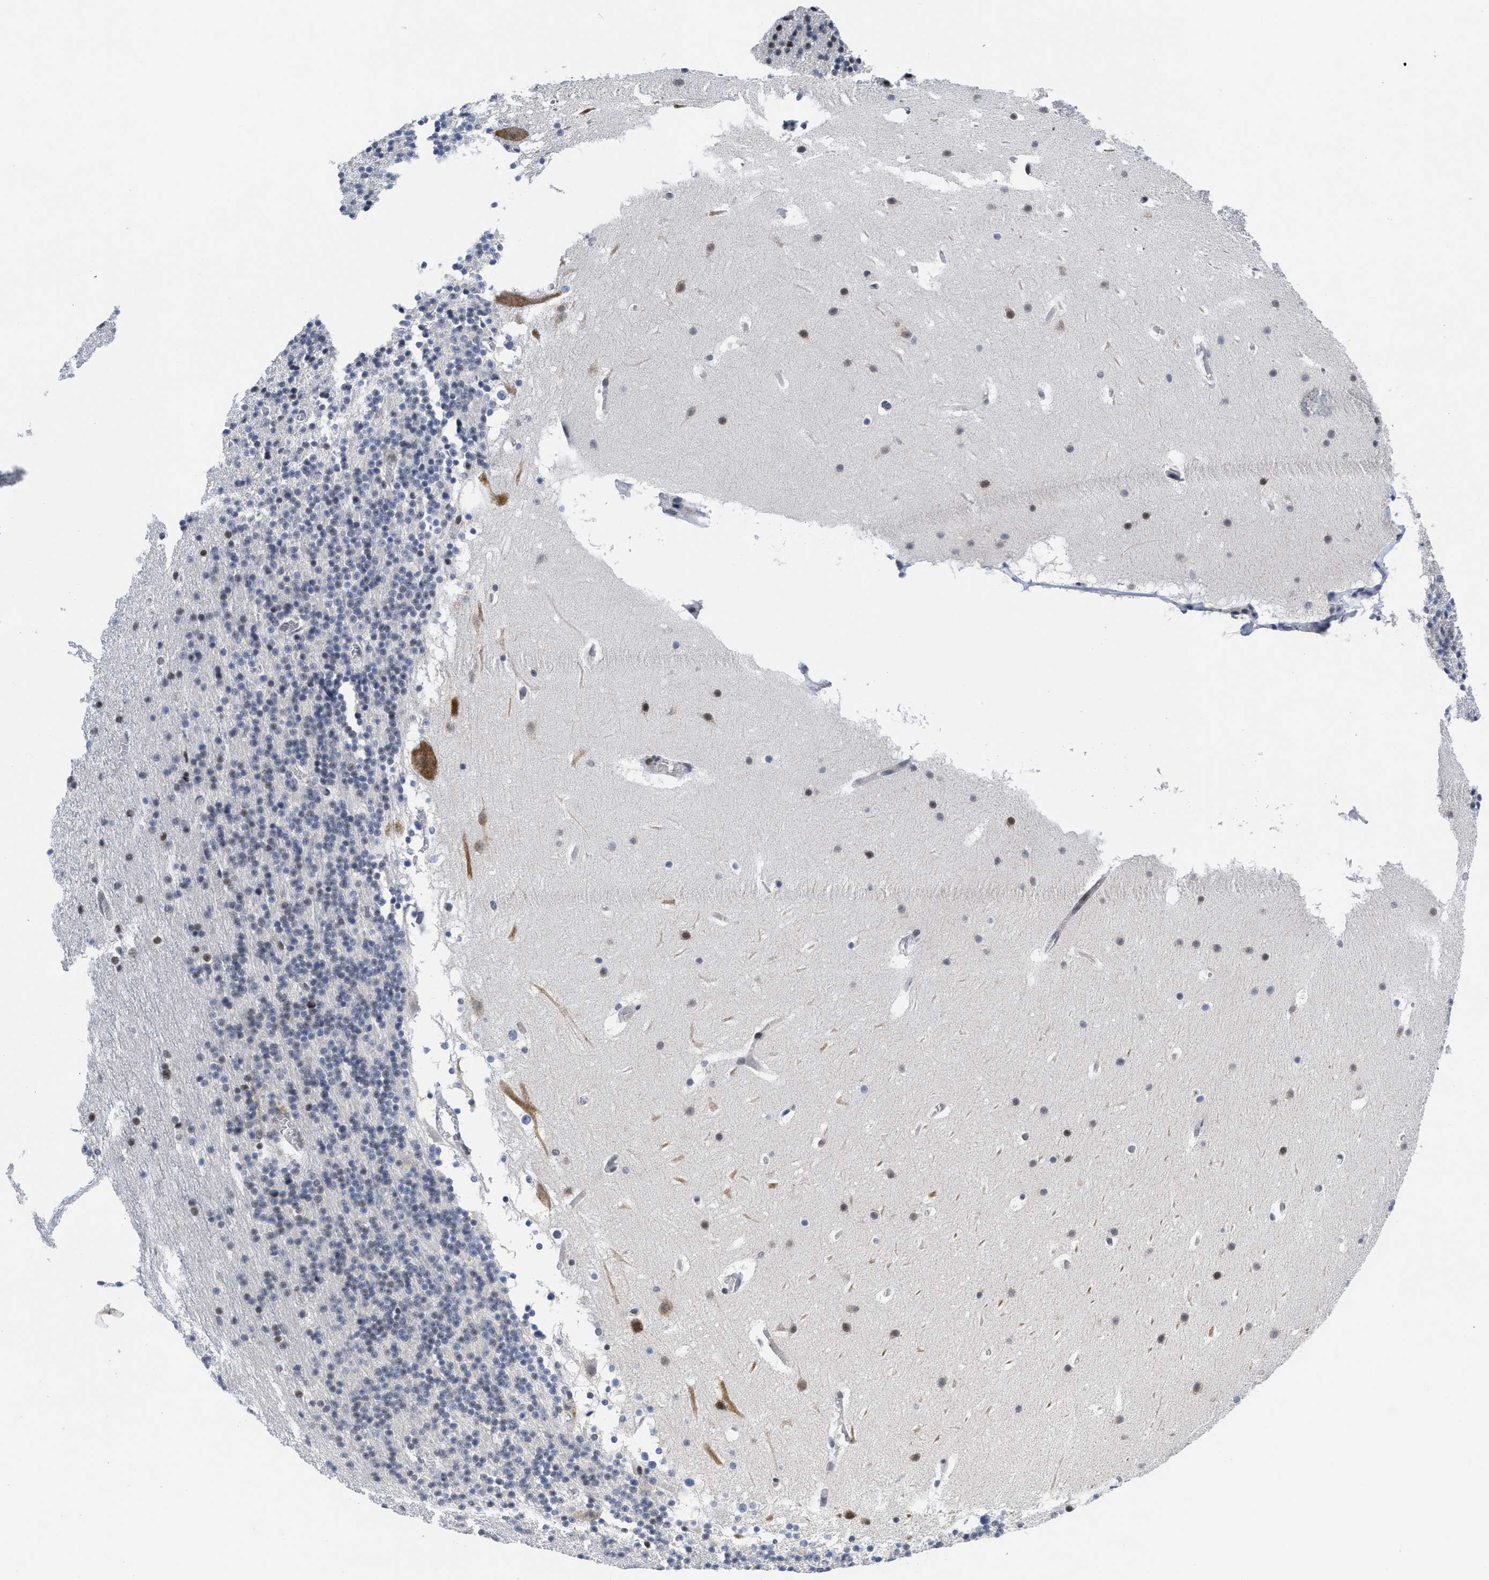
{"staining": {"intensity": "moderate", "quantity": "<25%", "location": "nuclear"}, "tissue": "cerebellum", "cell_type": "Cells in granular layer", "image_type": "normal", "snomed": [{"axis": "morphology", "description": "Normal tissue, NOS"}, {"axis": "topography", "description": "Cerebellum"}], "caption": "High-power microscopy captured an immunohistochemistry photomicrograph of benign cerebellum, revealing moderate nuclear staining in about <25% of cells in granular layer. (Stains: DAB (3,3'-diaminobenzidine) in brown, nuclei in blue, Microscopy: brightfield microscopy at high magnification).", "gene": "HIF1A", "patient": {"sex": "male", "age": 45}}